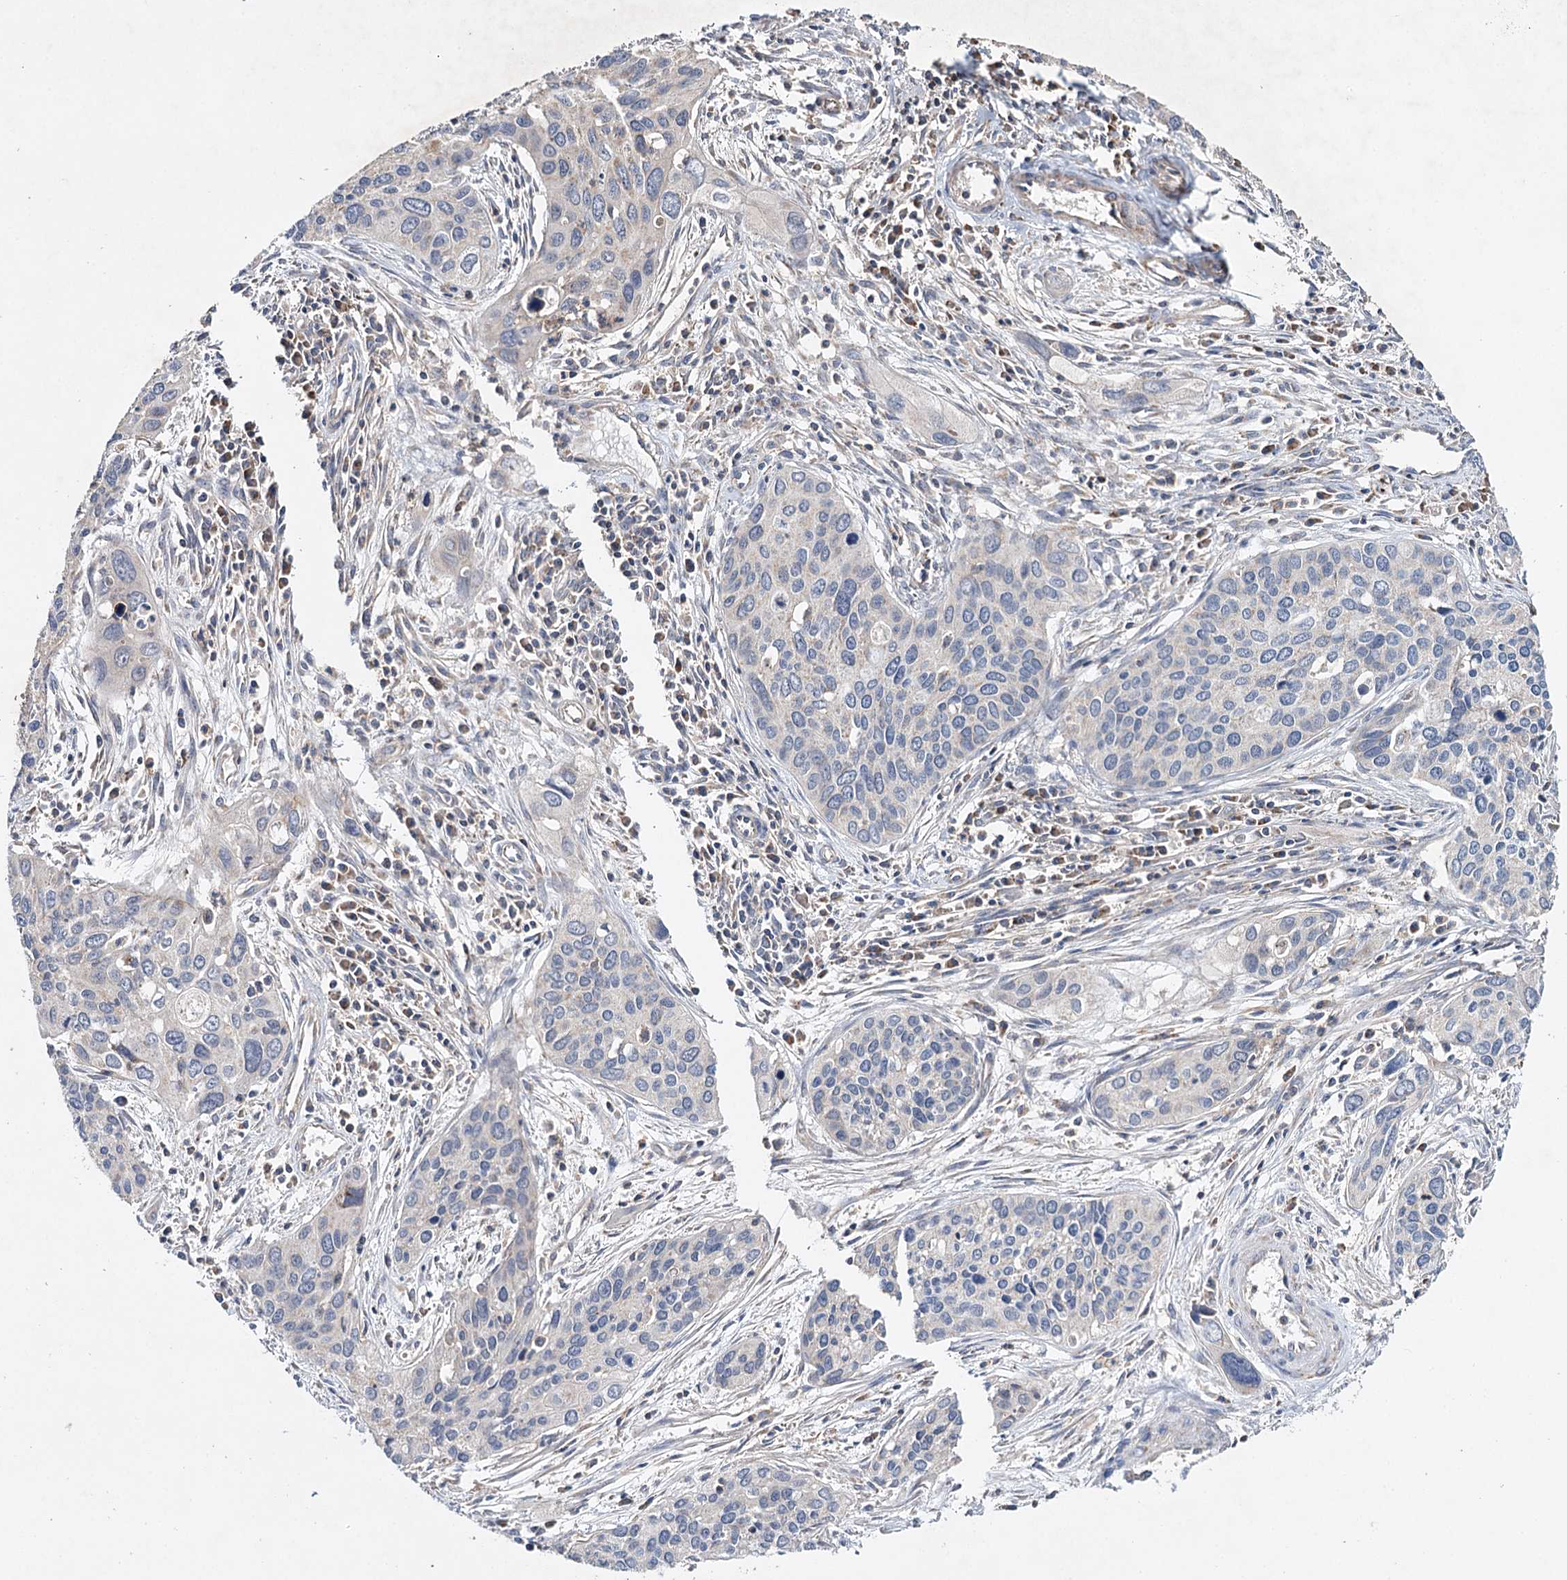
{"staining": {"intensity": "negative", "quantity": "none", "location": "none"}, "tissue": "cervical cancer", "cell_type": "Tumor cells", "image_type": "cancer", "snomed": [{"axis": "morphology", "description": "Squamous cell carcinoma, NOS"}, {"axis": "topography", "description": "Cervix"}], "caption": "Human cervical cancer (squamous cell carcinoma) stained for a protein using IHC displays no staining in tumor cells.", "gene": "CFAP46", "patient": {"sex": "female", "age": 55}}